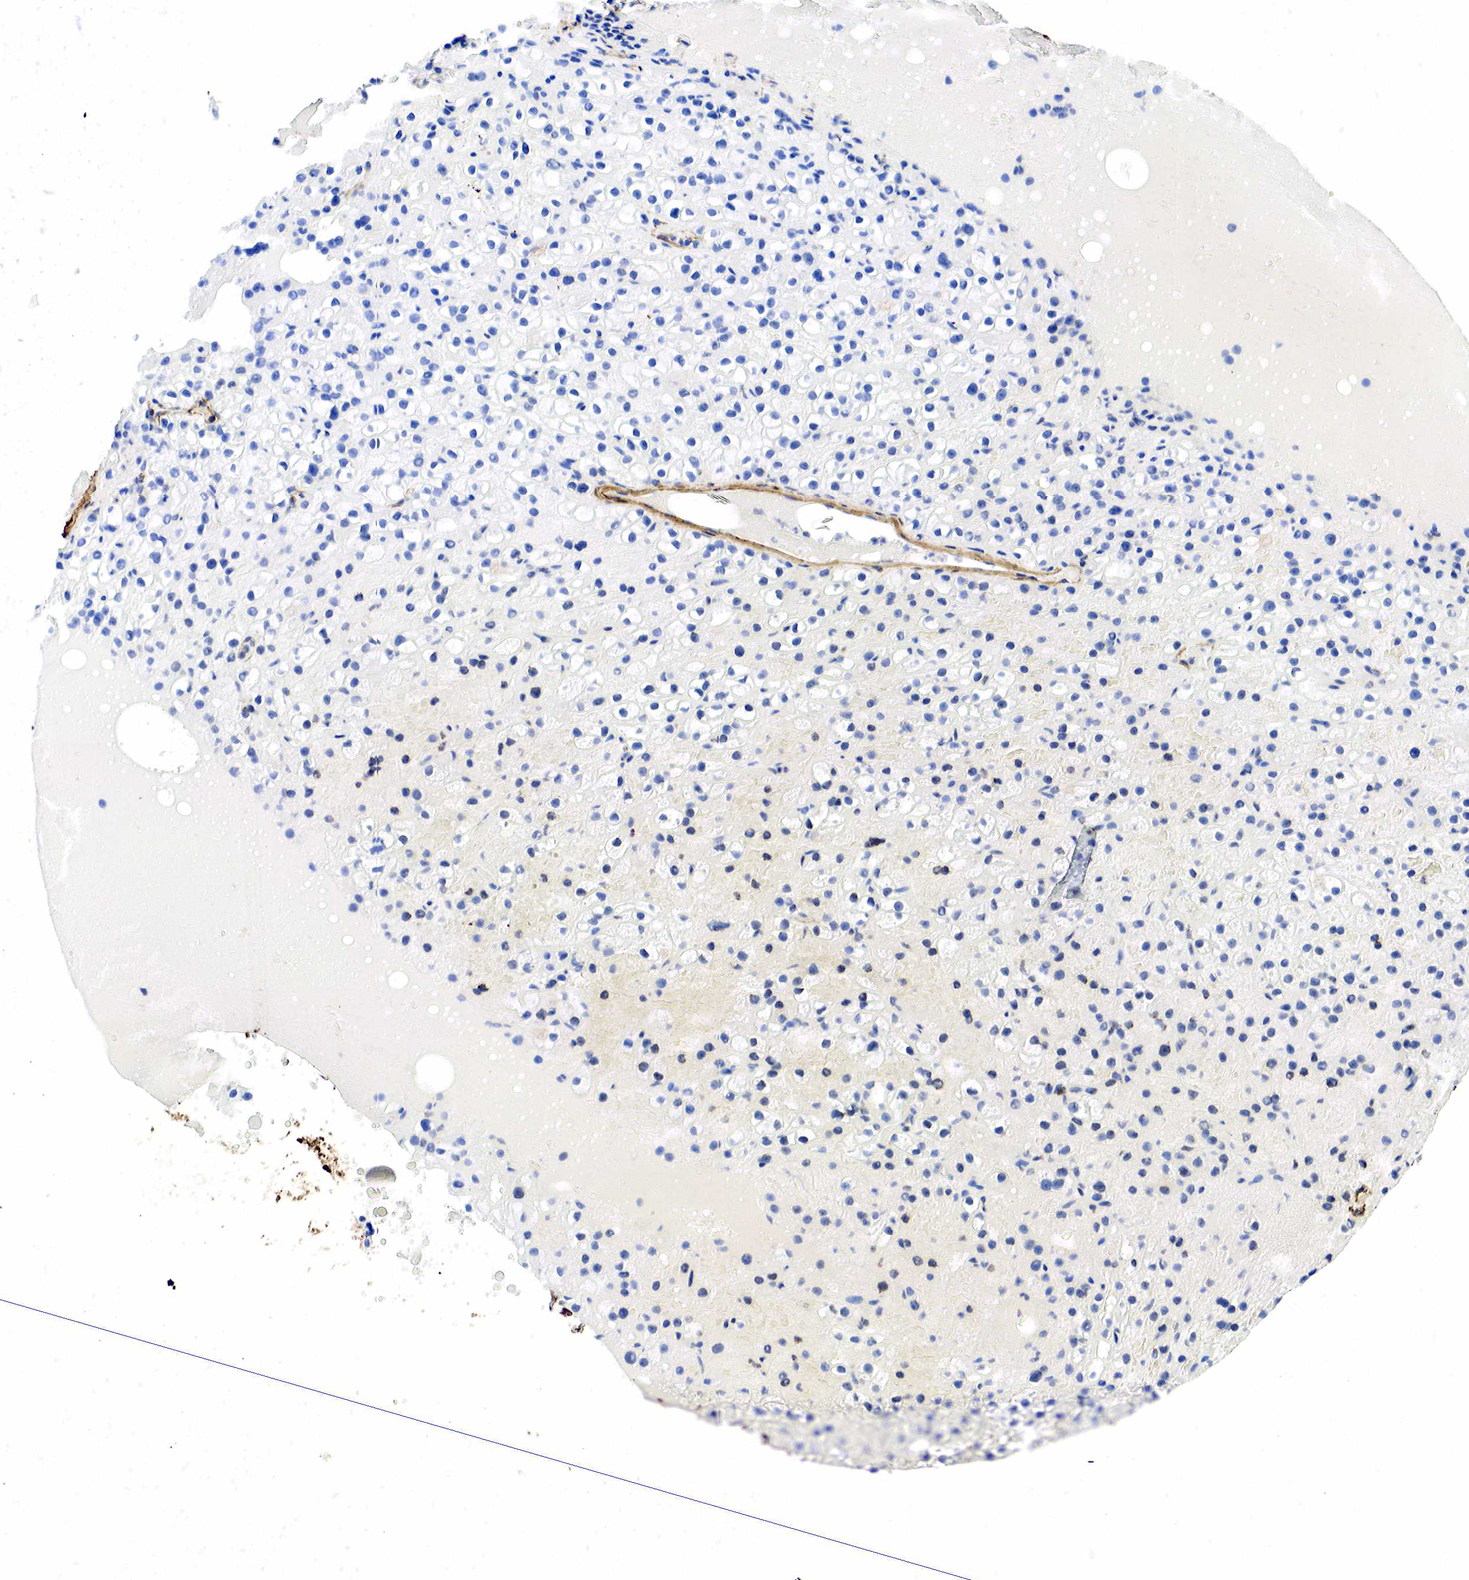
{"staining": {"intensity": "negative", "quantity": "none", "location": "none"}, "tissue": "parathyroid gland", "cell_type": "Glandular cells", "image_type": "normal", "snomed": [{"axis": "morphology", "description": "Normal tissue, NOS"}, {"axis": "topography", "description": "Parathyroid gland"}], "caption": "This micrograph is of normal parathyroid gland stained with immunohistochemistry to label a protein in brown with the nuclei are counter-stained blue. There is no staining in glandular cells. (IHC, brightfield microscopy, high magnification).", "gene": "ACTA2", "patient": {"sex": "female", "age": 71}}